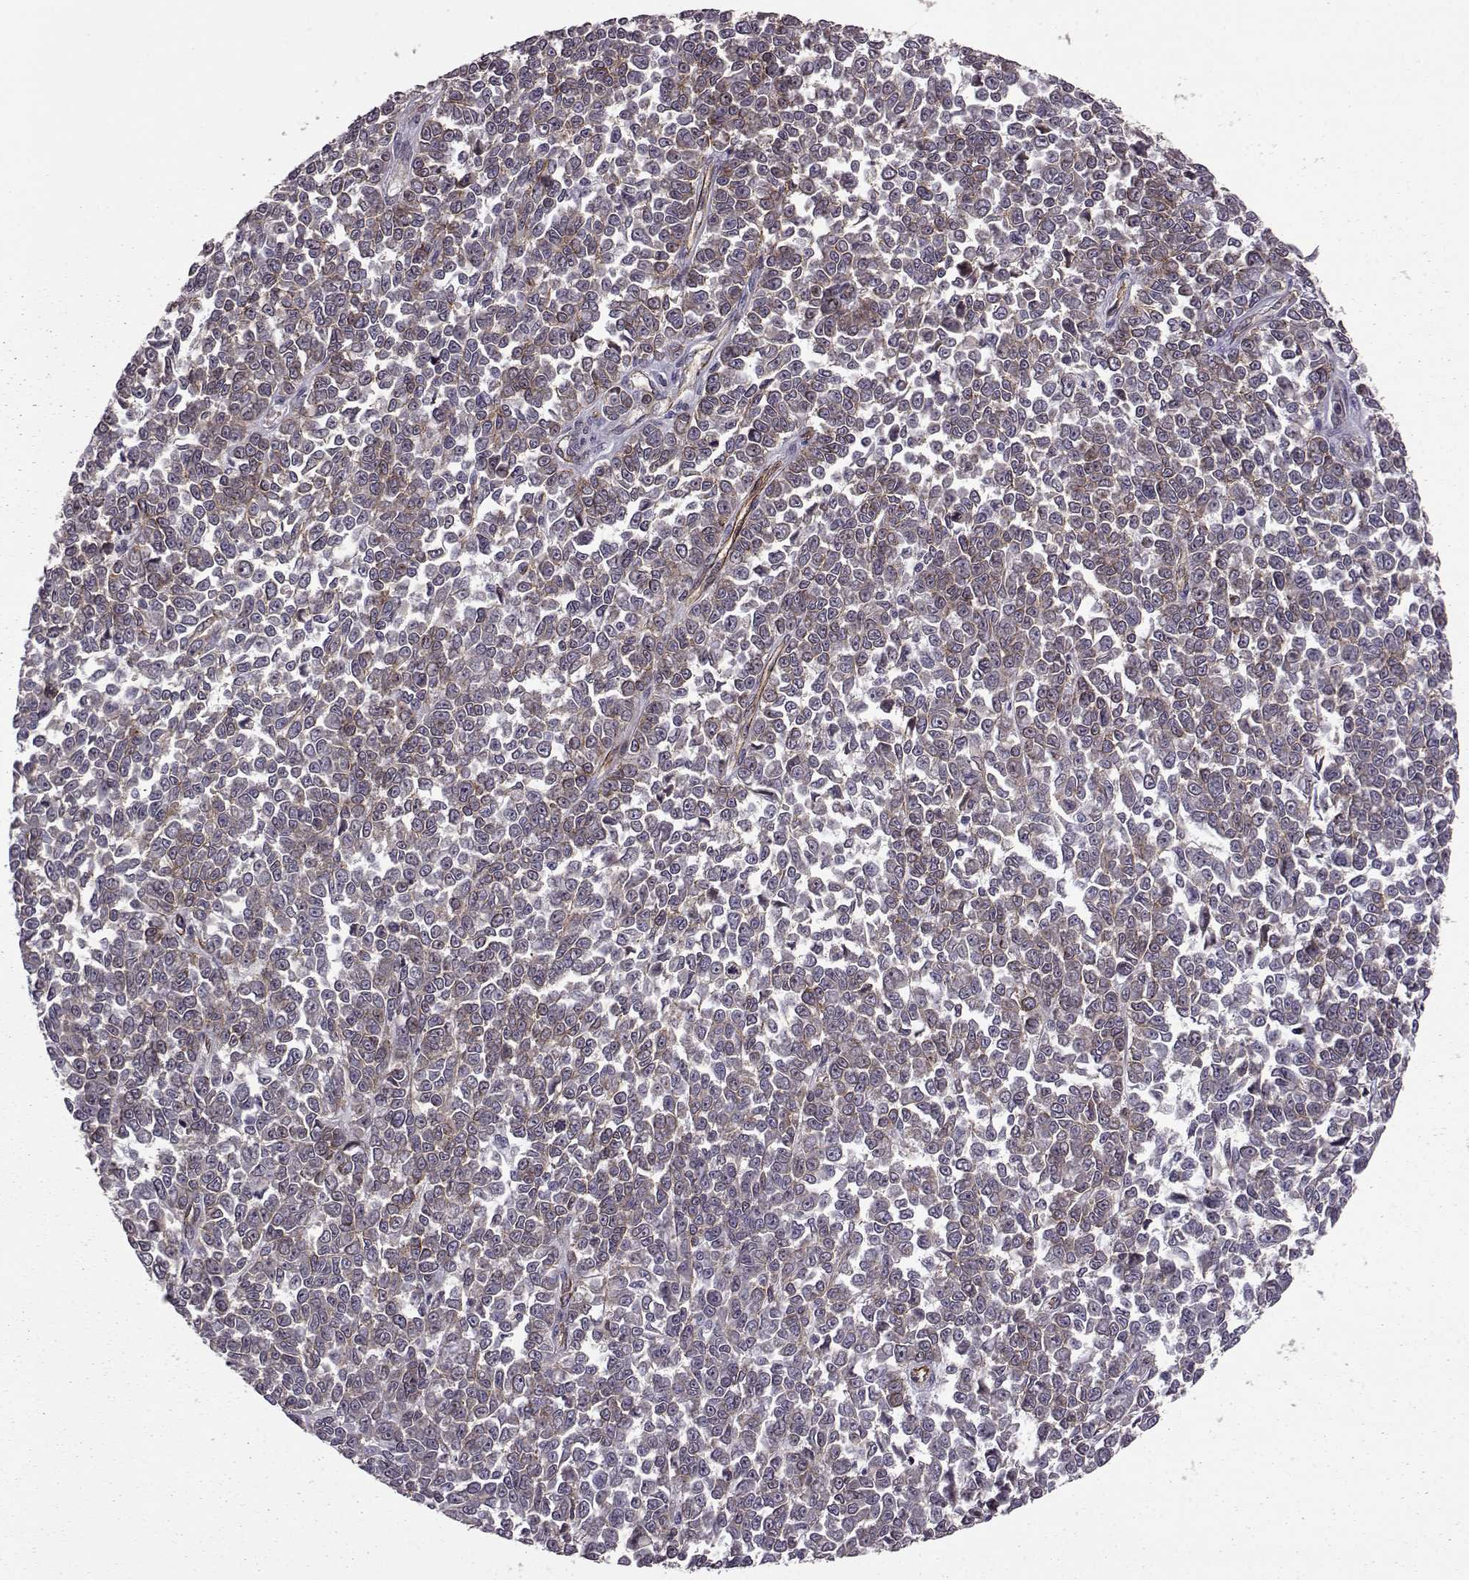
{"staining": {"intensity": "strong", "quantity": "25%-75%", "location": "cytoplasmic/membranous"}, "tissue": "melanoma", "cell_type": "Tumor cells", "image_type": "cancer", "snomed": [{"axis": "morphology", "description": "Malignant melanoma, NOS"}, {"axis": "topography", "description": "Skin"}], "caption": "Malignant melanoma tissue displays strong cytoplasmic/membranous expression in approximately 25%-75% of tumor cells, visualized by immunohistochemistry.", "gene": "SYNPO", "patient": {"sex": "female", "age": 95}}